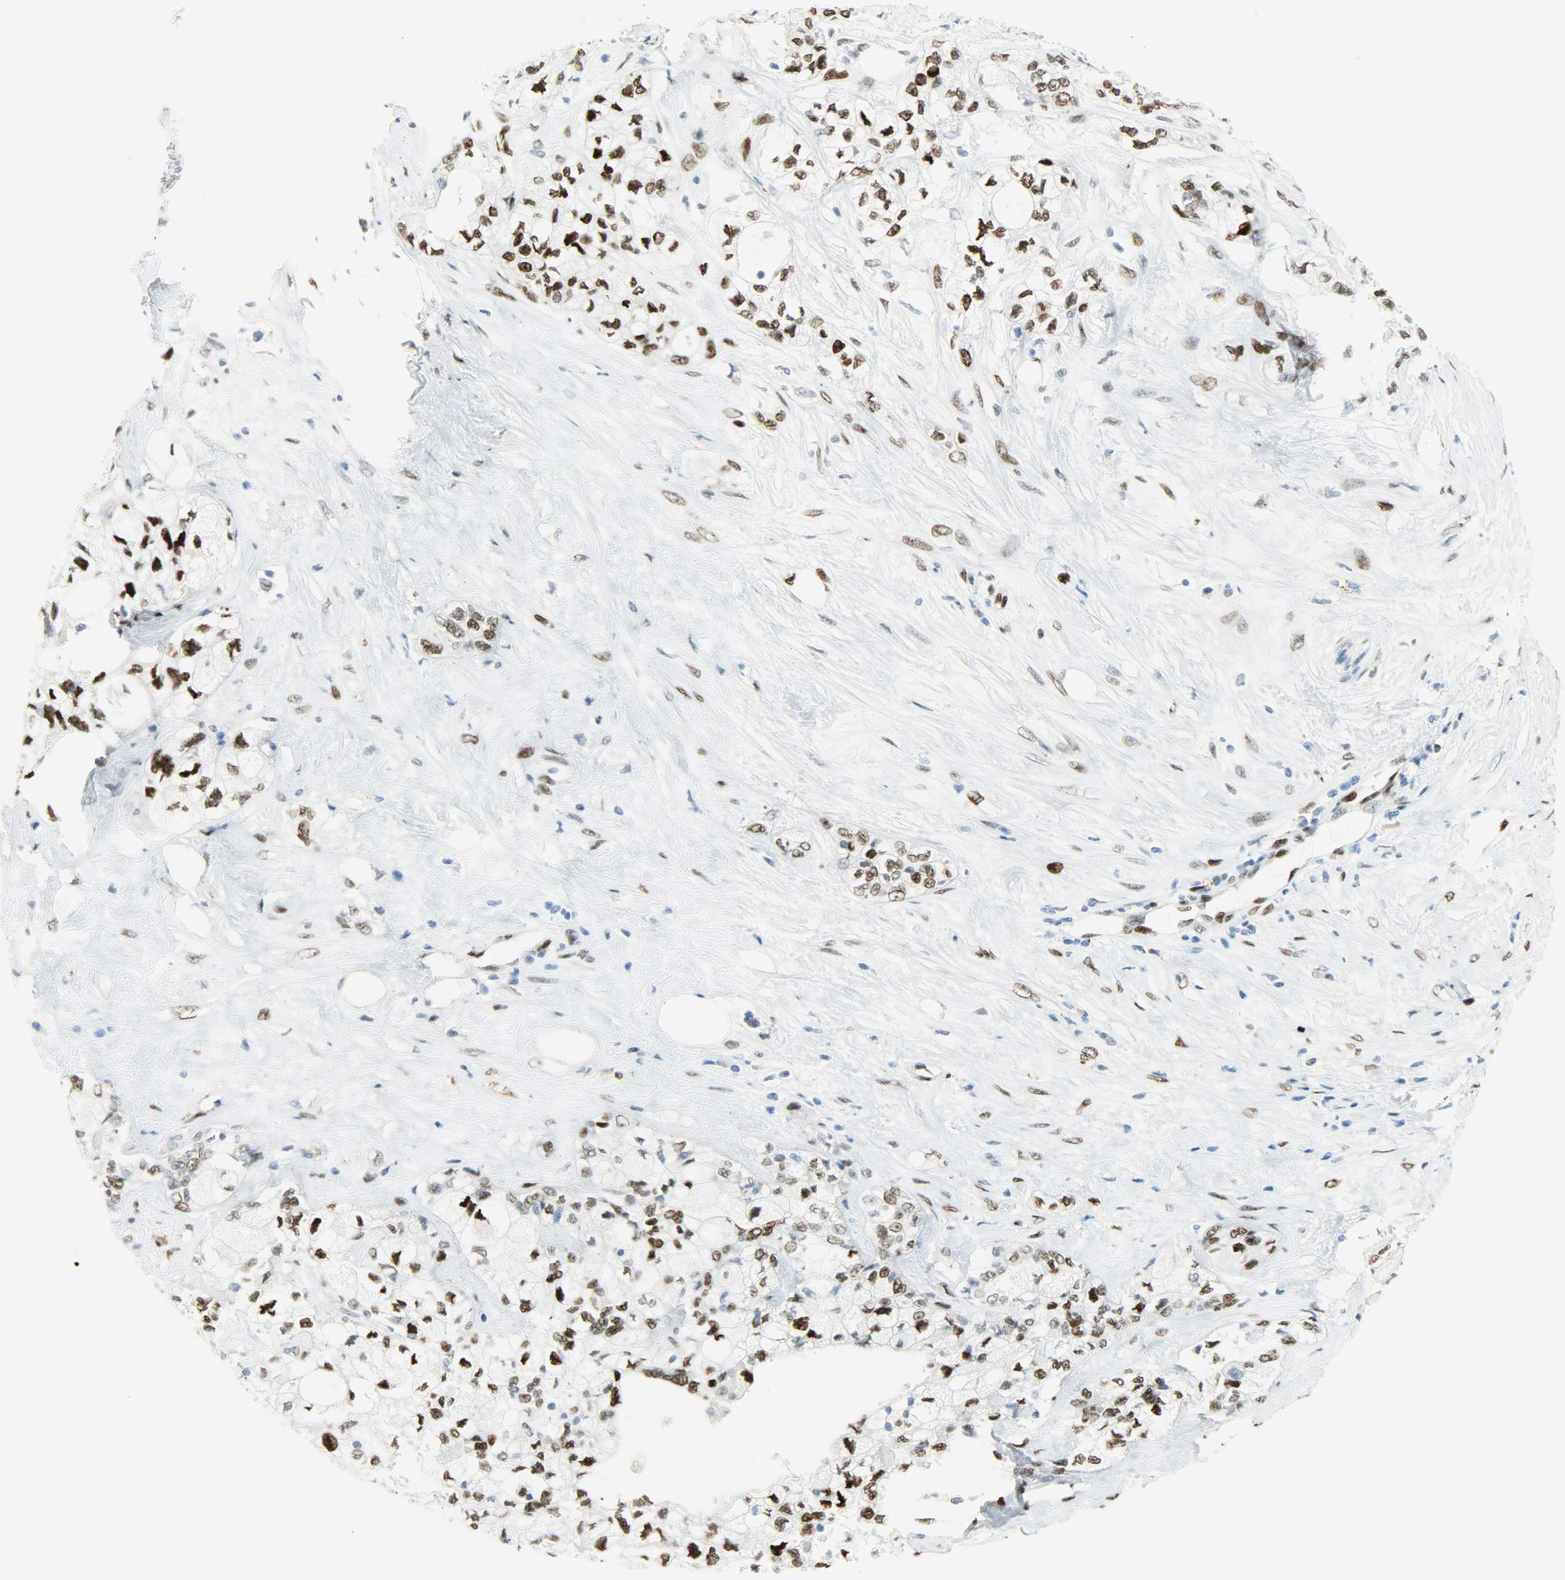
{"staining": {"intensity": "strong", "quantity": "25%-75%", "location": "nuclear"}, "tissue": "pancreatic cancer", "cell_type": "Tumor cells", "image_type": "cancer", "snomed": [{"axis": "morphology", "description": "Adenocarcinoma, NOS"}, {"axis": "topography", "description": "Pancreas"}], "caption": "Tumor cells reveal strong nuclear staining in approximately 25%-75% of cells in adenocarcinoma (pancreatic).", "gene": "JUNB", "patient": {"sex": "male", "age": 70}}